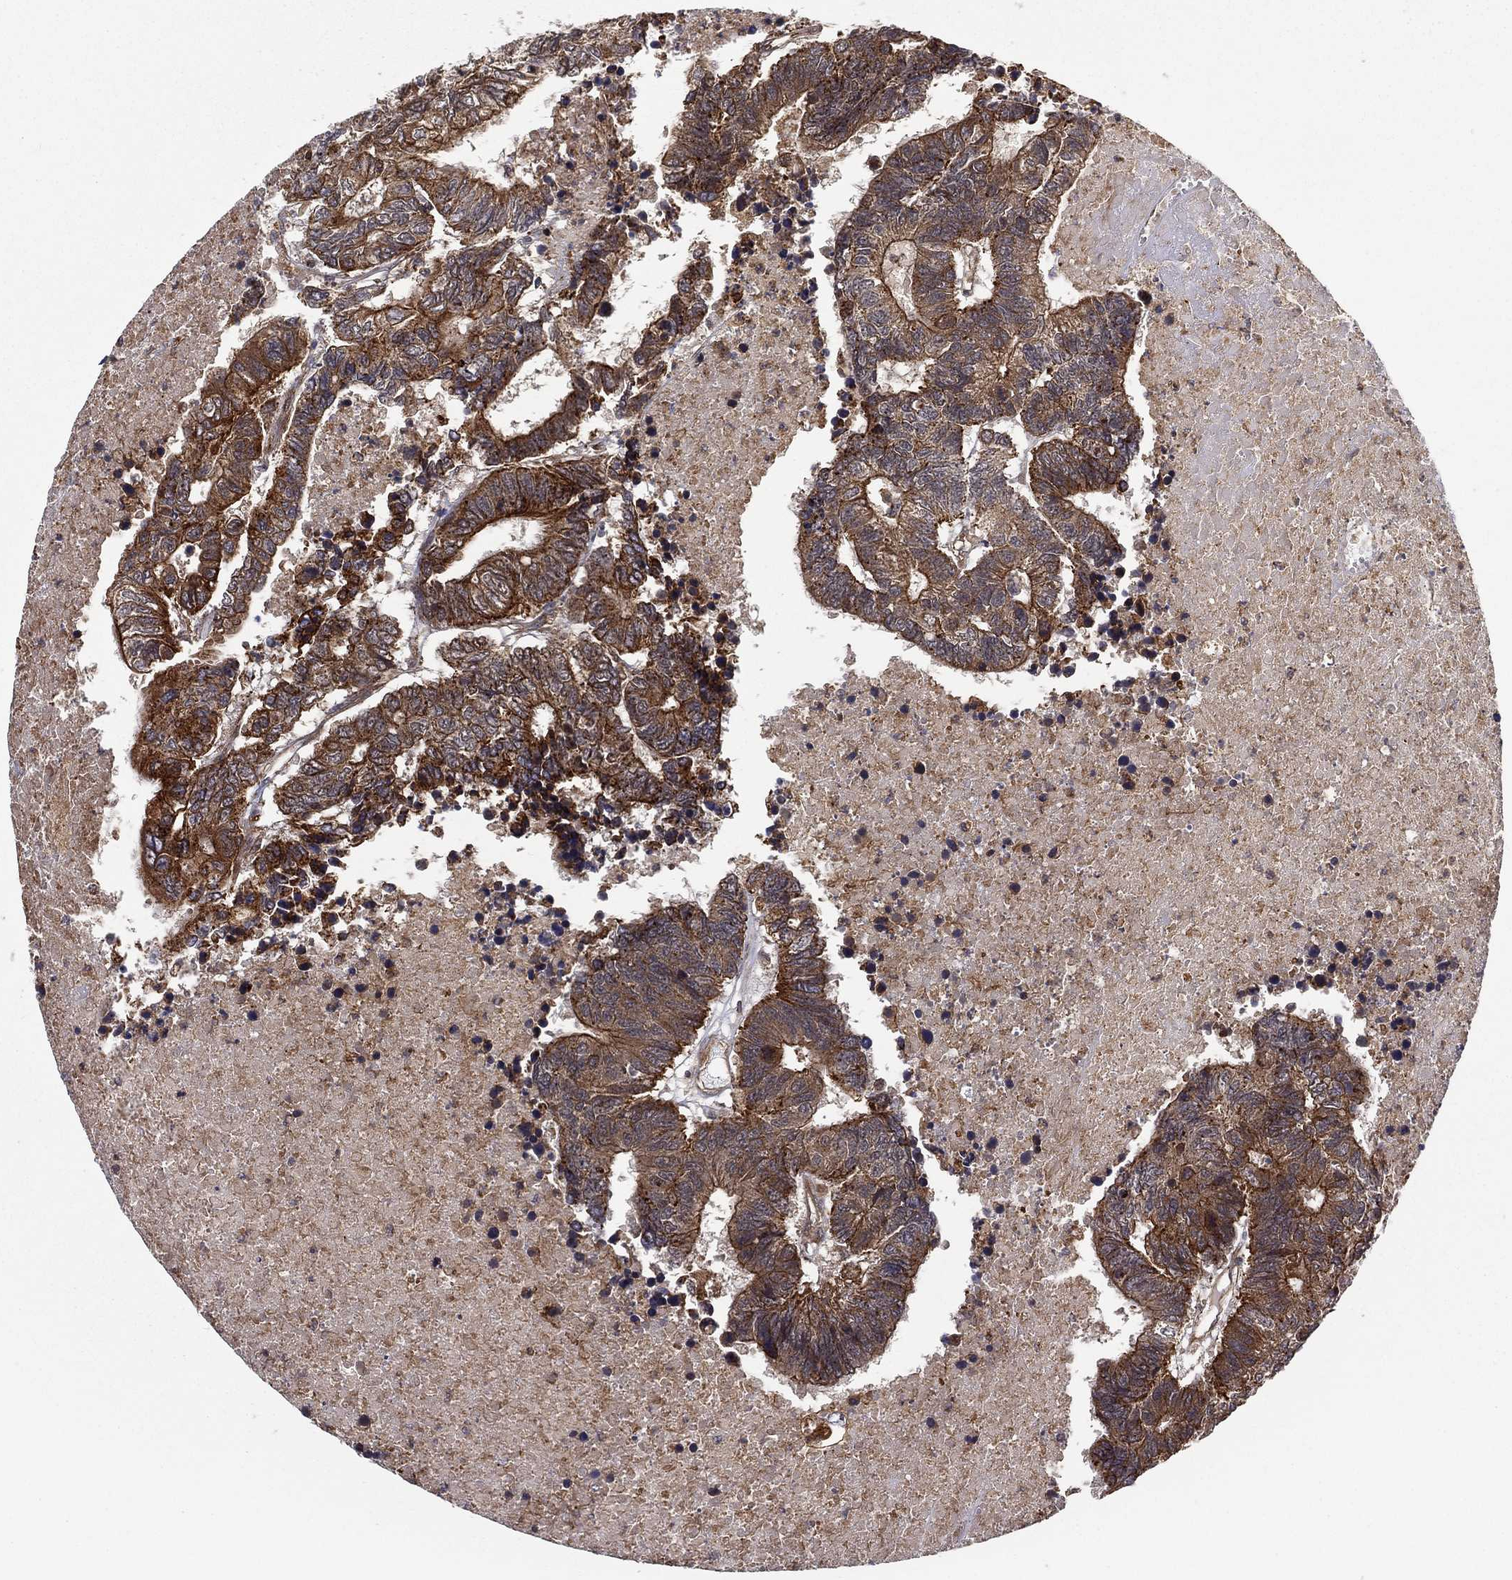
{"staining": {"intensity": "strong", "quantity": "25%-75%", "location": "cytoplasmic/membranous"}, "tissue": "colorectal cancer", "cell_type": "Tumor cells", "image_type": "cancer", "snomed": [{"axis": "morphology", "description": "Adenocarcinoma, NOS"}, {"axis": "topography", "description": "Colon"}], "caption": "Strong cytoplasmic/membranous protein staining is seen in about 25%-75% of tumor cells in colorectal cancer.", "gene": "UACA", "patient": {"sex": "female", "age": 48}}